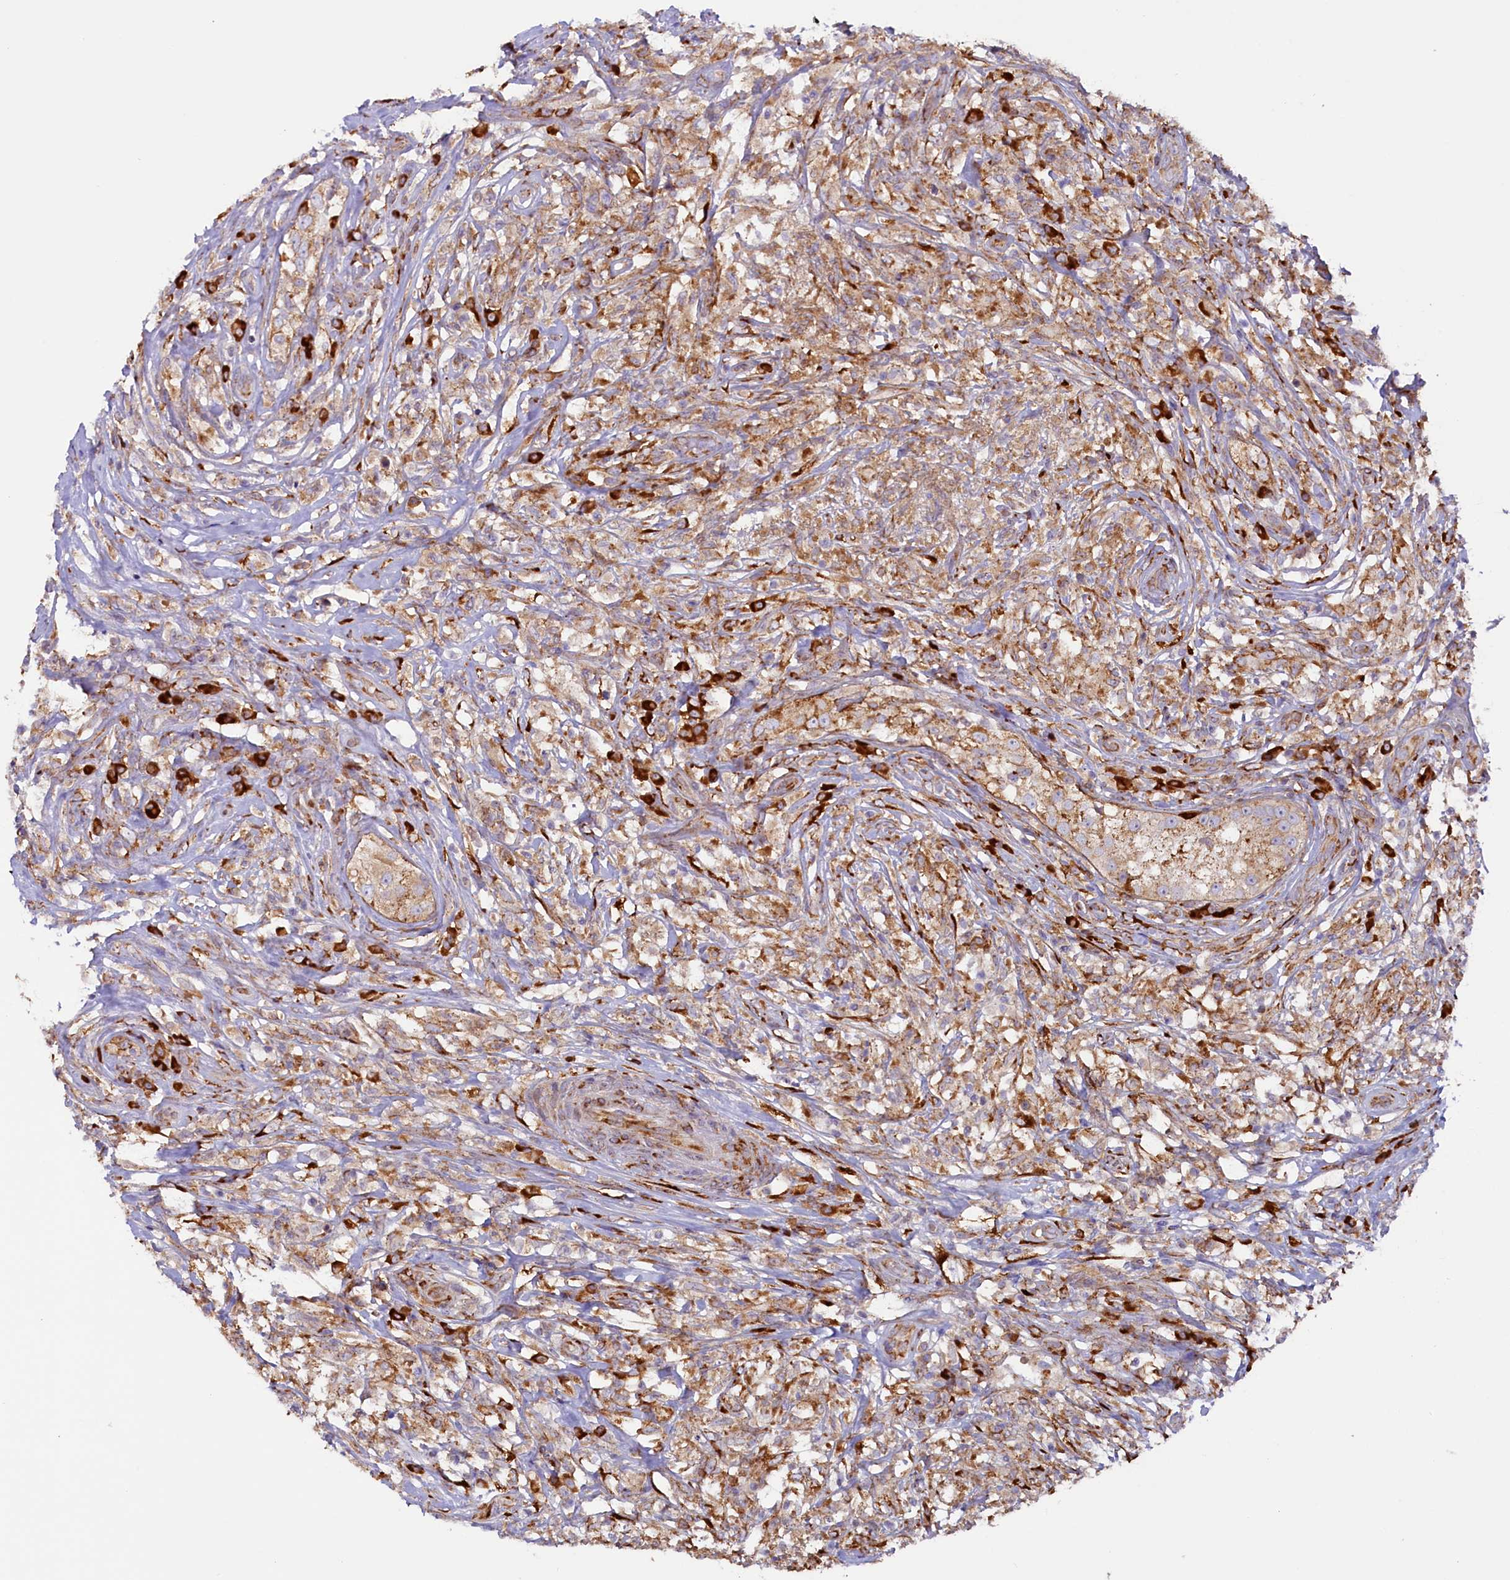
{"staining": {"intensity": "moderate", "quantity": ">75%", "location": "cytoplasmic/membranous"}, "tissue": "testis cancer", "cell_type": "Tumor cells", "image_type": "cancer", "snomed": [{"axis": "morphology", "description": "Seminoma, NOS"}, {"axis": "topography", "description": "Testis"}], "caption": "Immunohistochemistry staining of testis seminoma, which exhibits medium levels of moderate cytoplasmic/membranous staining in about >75% of tumor cells indicating moderate cytoplasmic/membranous protein expression. The staining was performed using DAB (brown) for protein detection and nuclei were counterstained in hematoxylin (blue).", "gene": "SSC5D", "patient": {"sex": "male", "age": 49}}